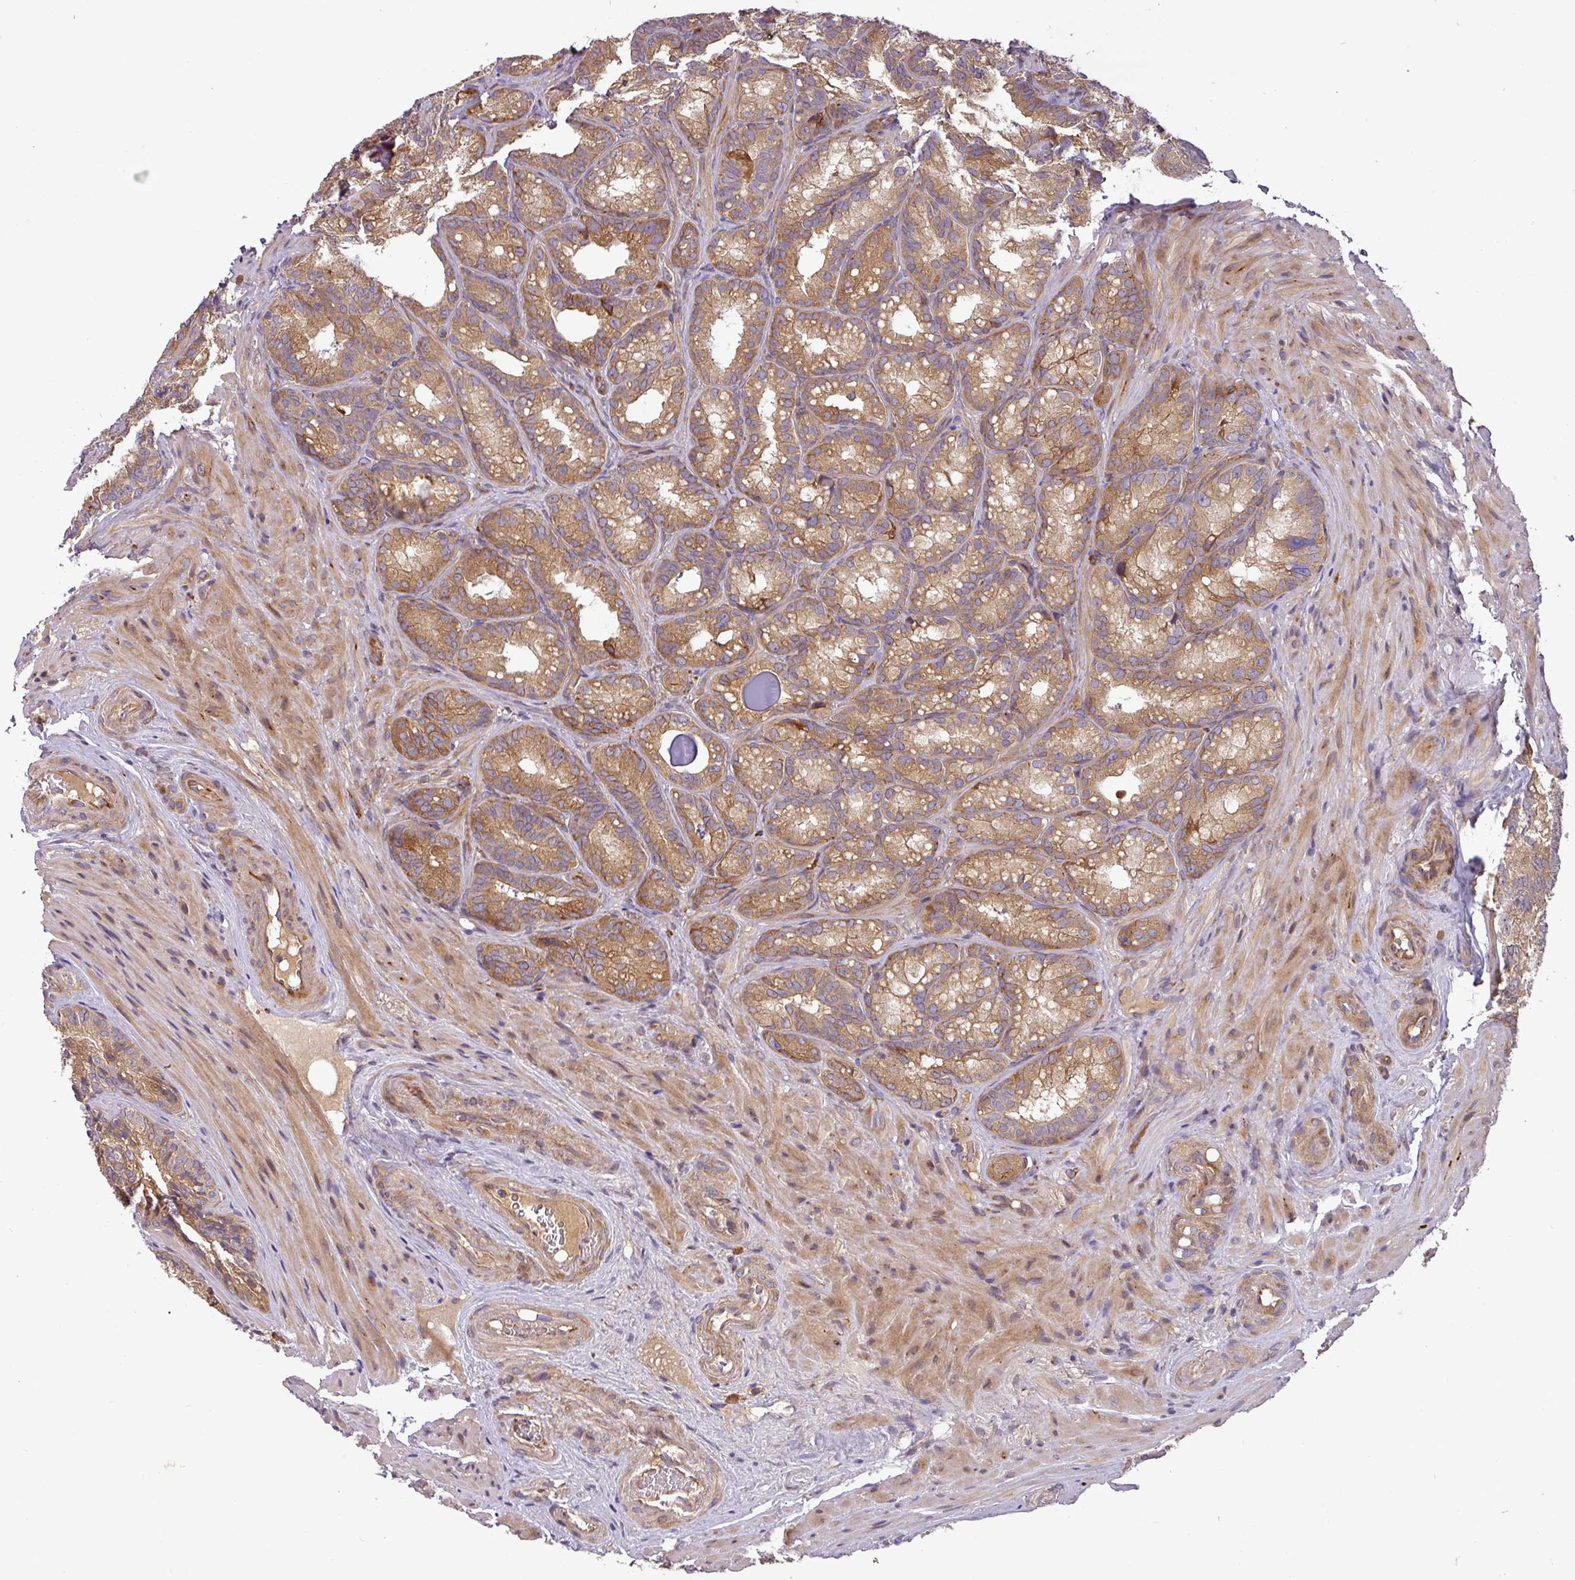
{"staining": {"intensity": "strong", "quantity": ">75%", "location": "cytoplasmic/membranous"}, "tissue": "seminal vesicle", "cell_type": "Glandular cells", "image_type": "normal", "snomed": [{"axis": "morphology", "description": "Normal tissue, NOS"}, {"axis": "topography", "description": "Seminal veicle"}], "caption": "IHC of normal human seminal vesicle demonstrates high levels of strong cytoplasmic/membranous expression in approximately >75% of glandular cells.", "gene": "ART1", "patient": {"sex": "male", "age": 58}}